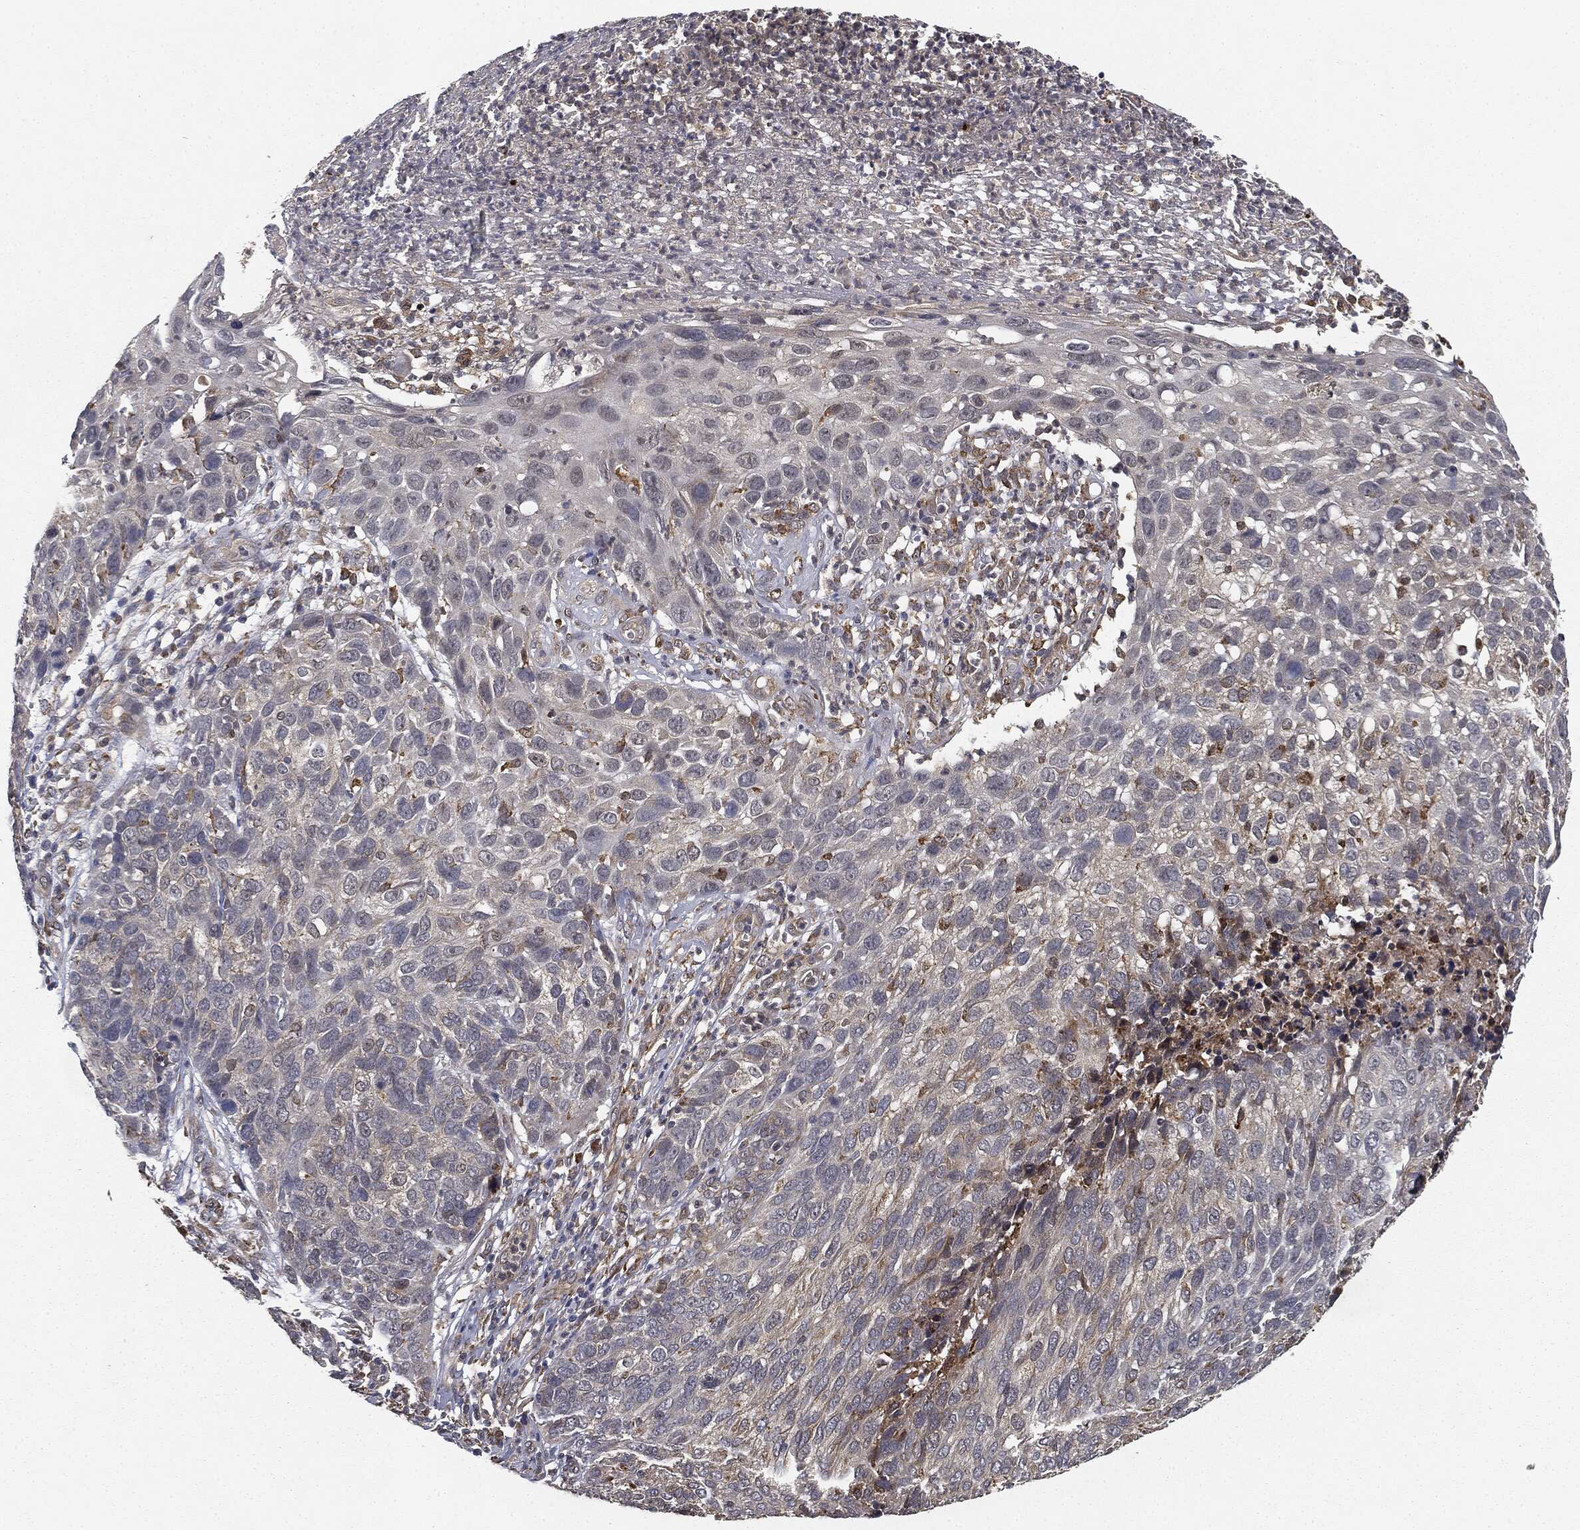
{"staining": {"intensity": "negative", "quantity": "none", "location": "none"}, "tissue": "skin cancer", "cell_type": "Tumor cells", "image_type": "cancer", "snomed": [{"axis": "morphology", "description": "Squamous cell carcinoma, NOS"}, {"axis": "topography", "description": "Skin"}], "caption": "IHC of human skin cancer (squamous cell carcinoma) demonstrates no expression in tumor cells.", "gene": "MIER2", "patient": {"sex": "male", "age": 92}}